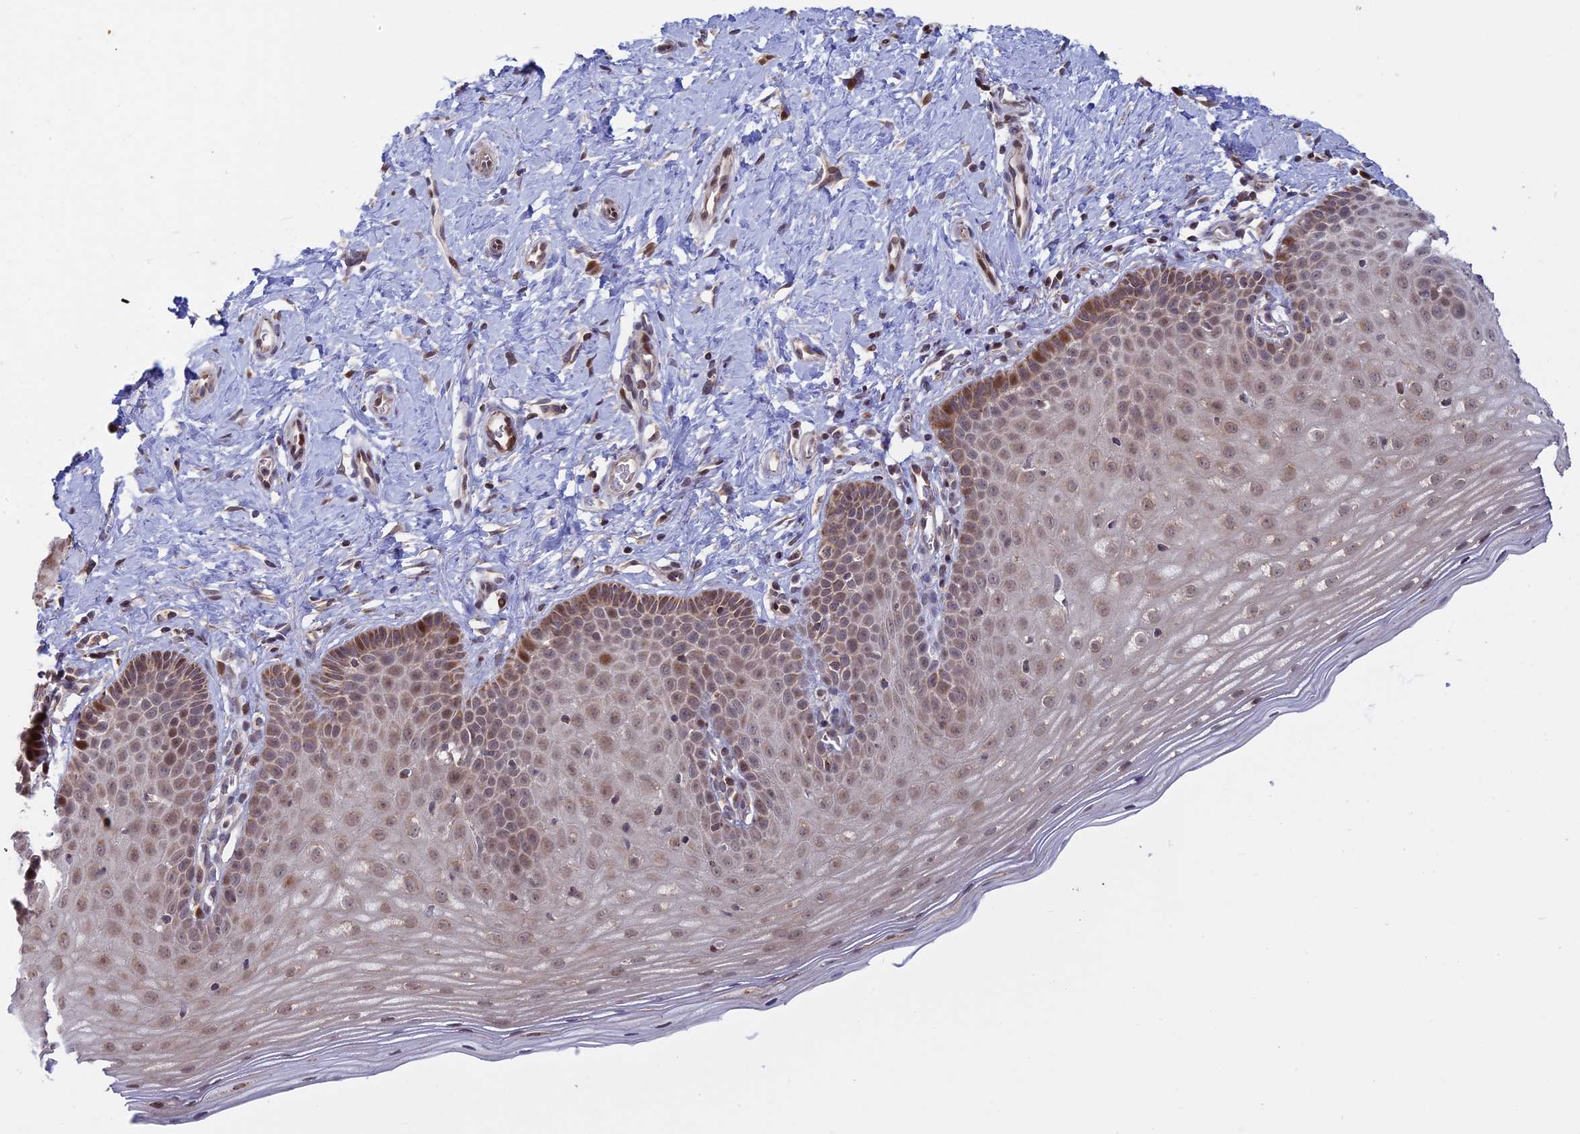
{"staining": {"intensity": "moderate", "quantity": ">75%", "location": "cytoplasmic/membranous,nuclear"}, "tissue": "cervix", "cell_type": "Glandular cells", "image_type": "normal", "snomed": [{"axis": "morphology", "description": "Normal tissue, NOS"}, {"axis": "topography", "description": "Cervix"}], "caption": "Glandular cells exhibit medium levels of moderate cytoplasmic/membranous,nuclear staining in about >75% of cells in benign human cervix. Nuclei are stained in blue.", "gene": "GSKIP", "patient": {"sex": "female", "age": 36}}